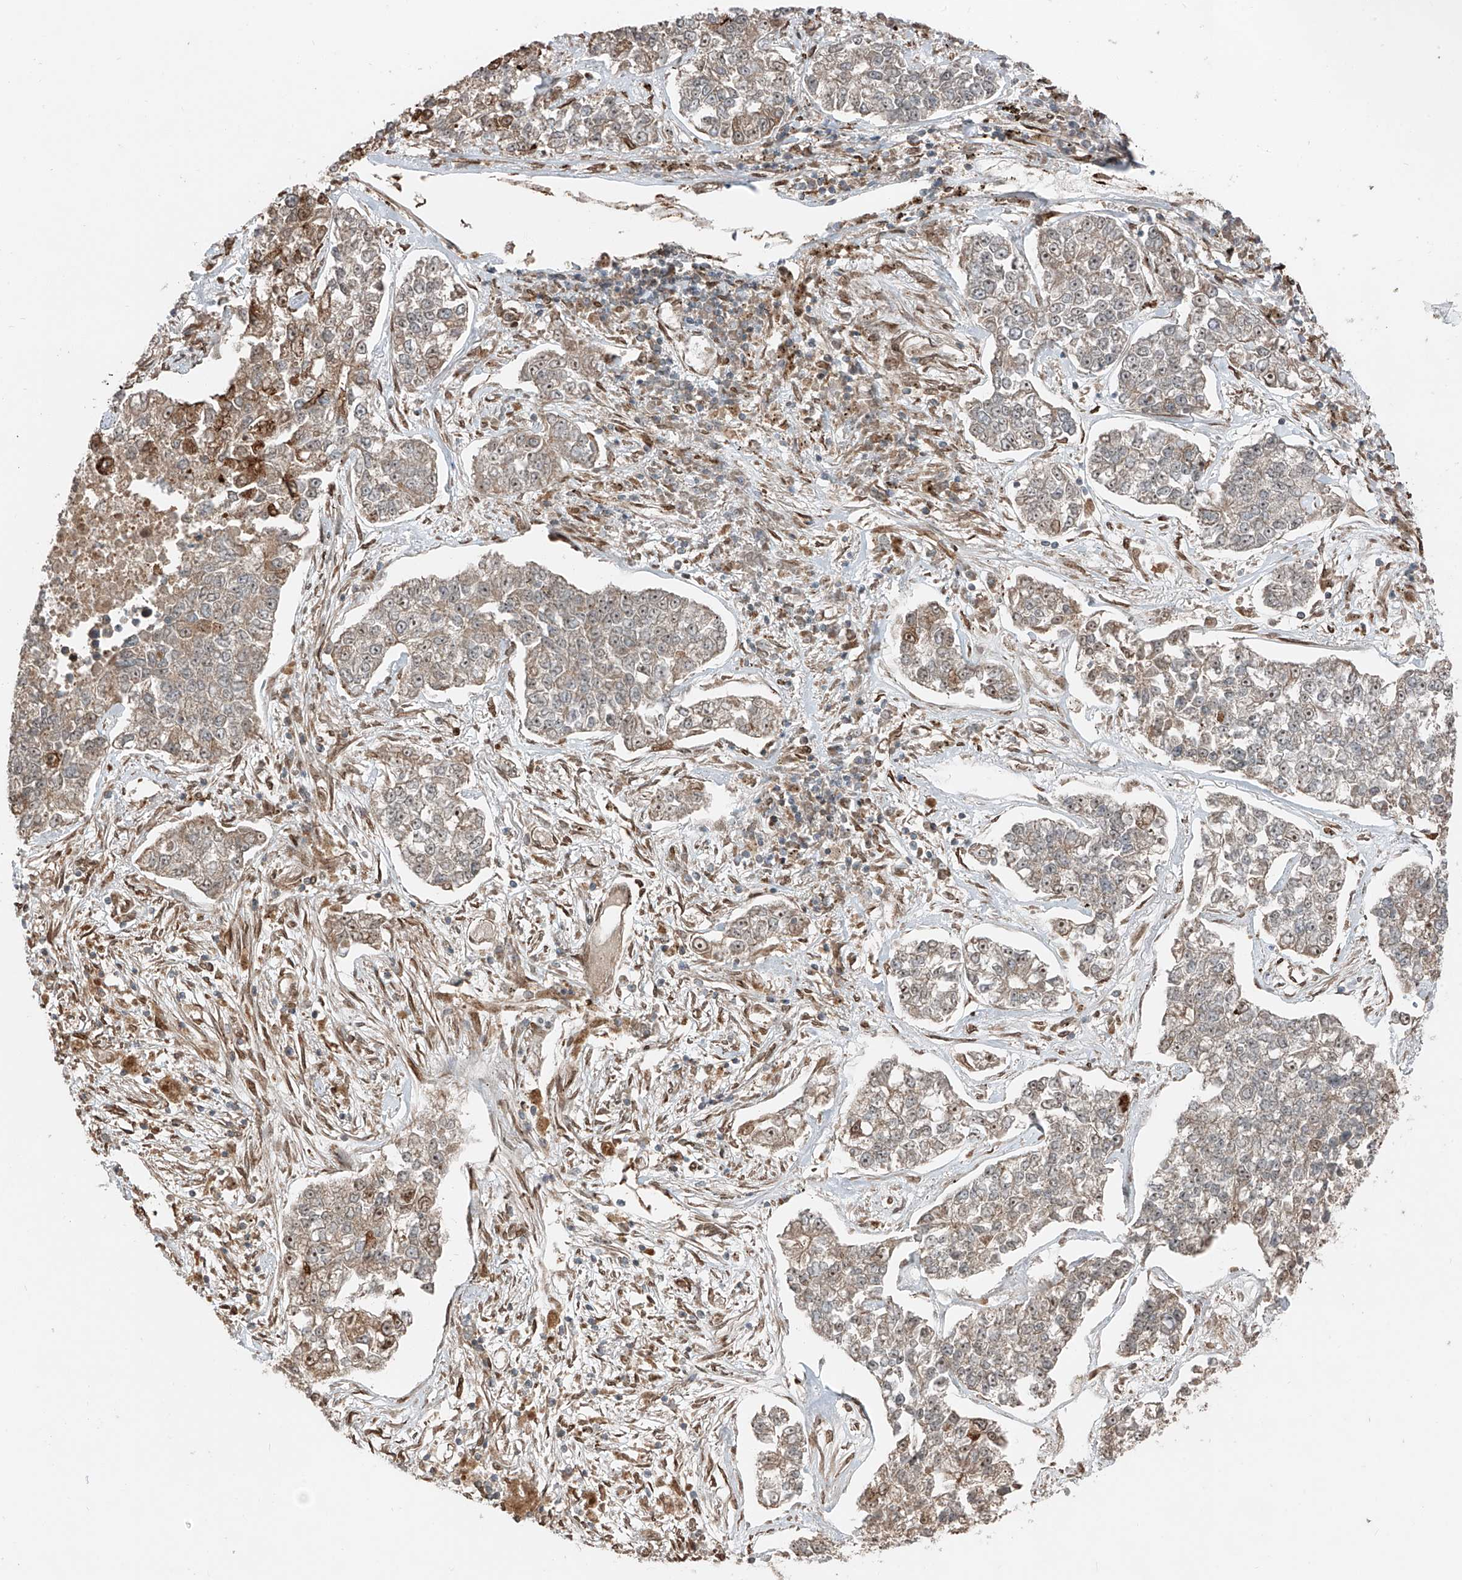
{"staining": {"intensity": "moderate", "quantity": "25%-75%", "location": "cytoplasmic/membranous"}, "tissue": "lung cancer", "cell_type": "Tumor cells", "image_type": "cancer", "snomed": [{"axis": "morphology", "description": "Adenocarcinoma, NOS"}, {"axis": "topography", "description": "Lung"}], "caption": "The immunohistochemical stain highlights moderate cytoplasmic/membranous expression in tumor cells of adenocarcinoma (lung) tissue. (Stains: DAB (3,3'-diaminobenzidine) in brown, nuclei in blue, Microscopy: brightfield microscopy at high magnification).", "gene": "CEP162", "patient": {"sex": "male", "age": 49}}